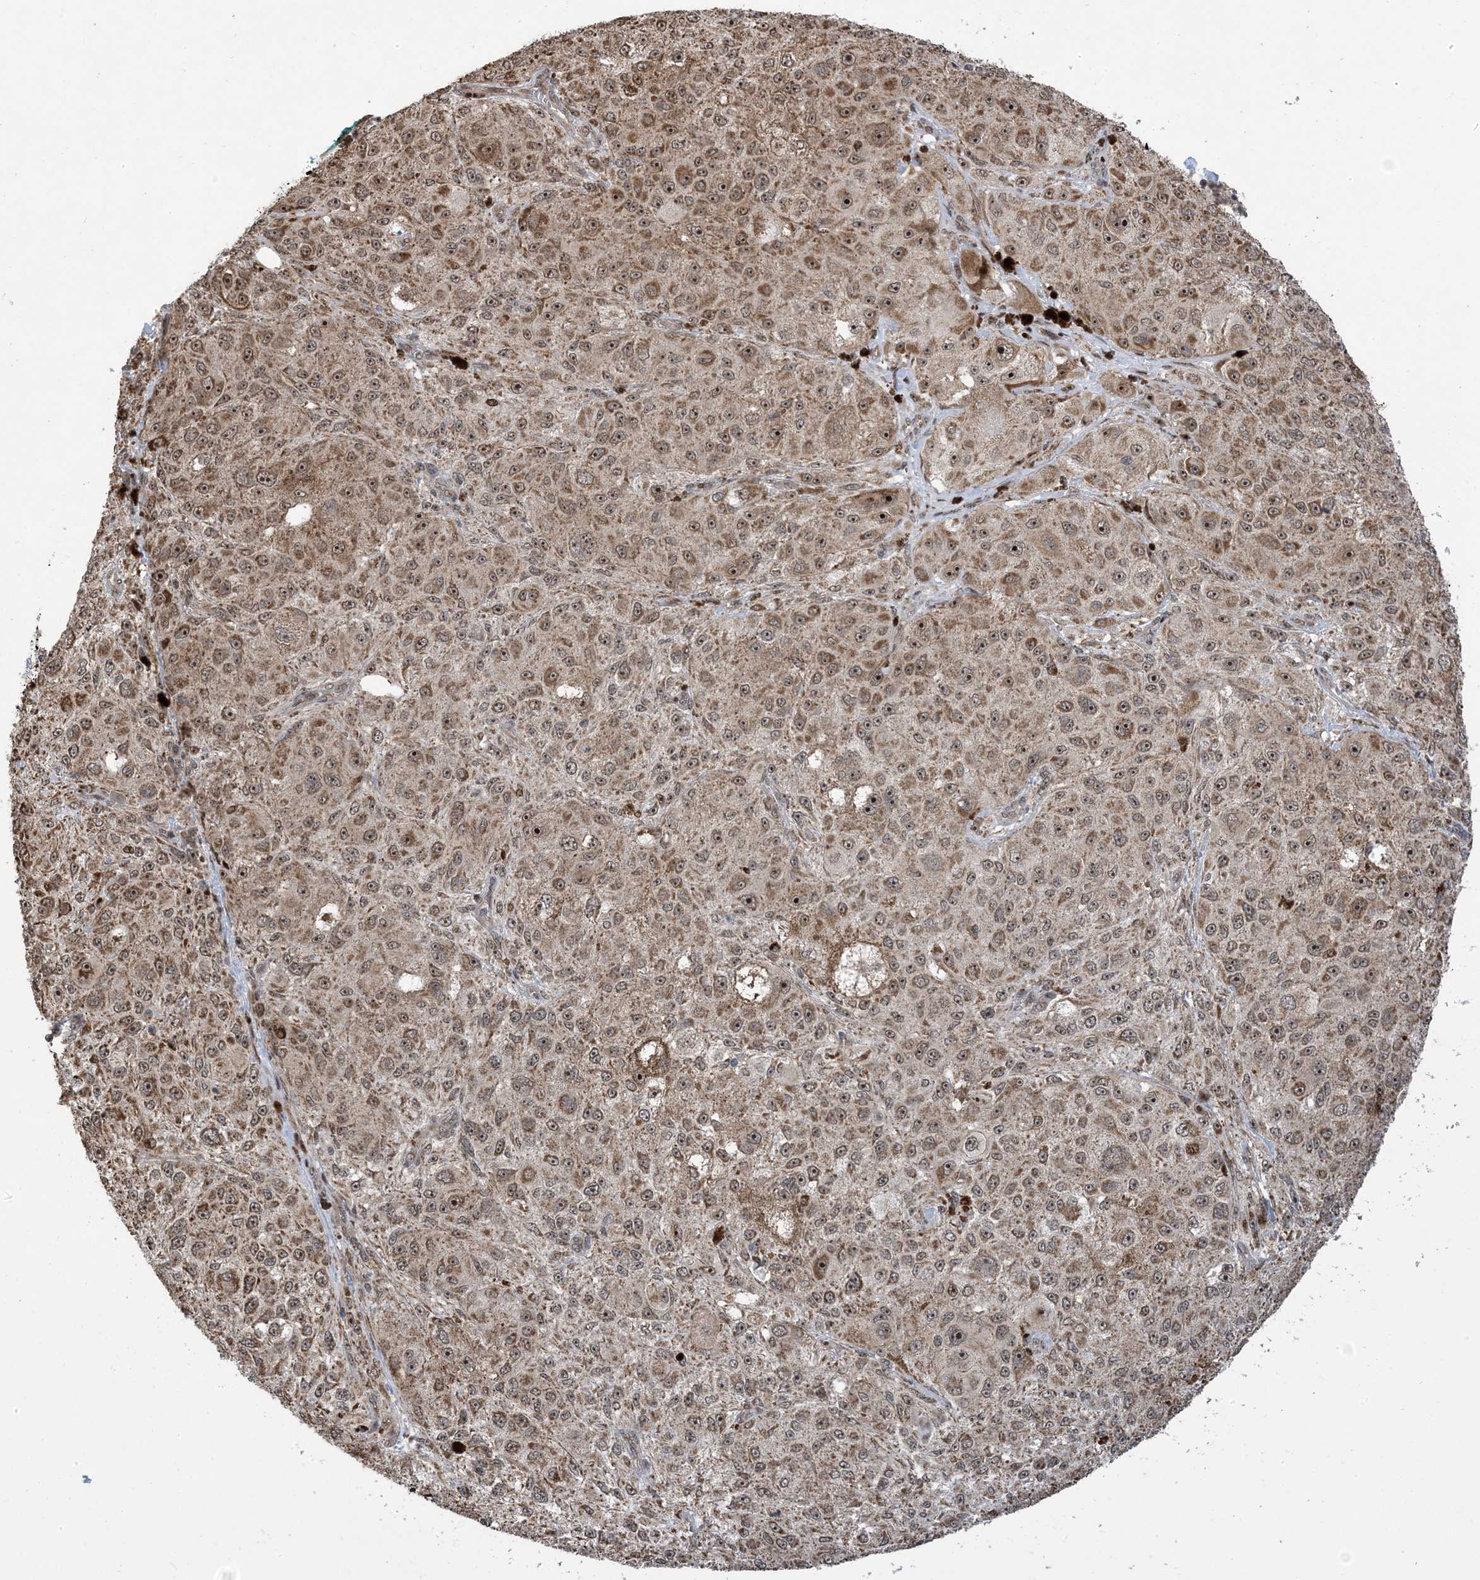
{"staining": {"intensity": "moderate", "quantity": ">75%", "location": "cytoplasmic/membranous,nuclear"}, "tissue": "melanoma", "cell_type": "Tumor cells", "image_type": "cancer", "snomed": [{"axis": "morphology", "description": "Necrosis, NOS"}, {"axis": "morphology", "description": "Malignant melanoma, NOS"}, {"axis": "topography", "description": "Skin"}], "caption": "Melanoma stained for a protein (brown) shows moderate cytoplasmic/membranous and nuclear positive expression in about >75% of tumor cells.", "gene": "FAM9B", "patient": {"sex": "female", "age": 87}}